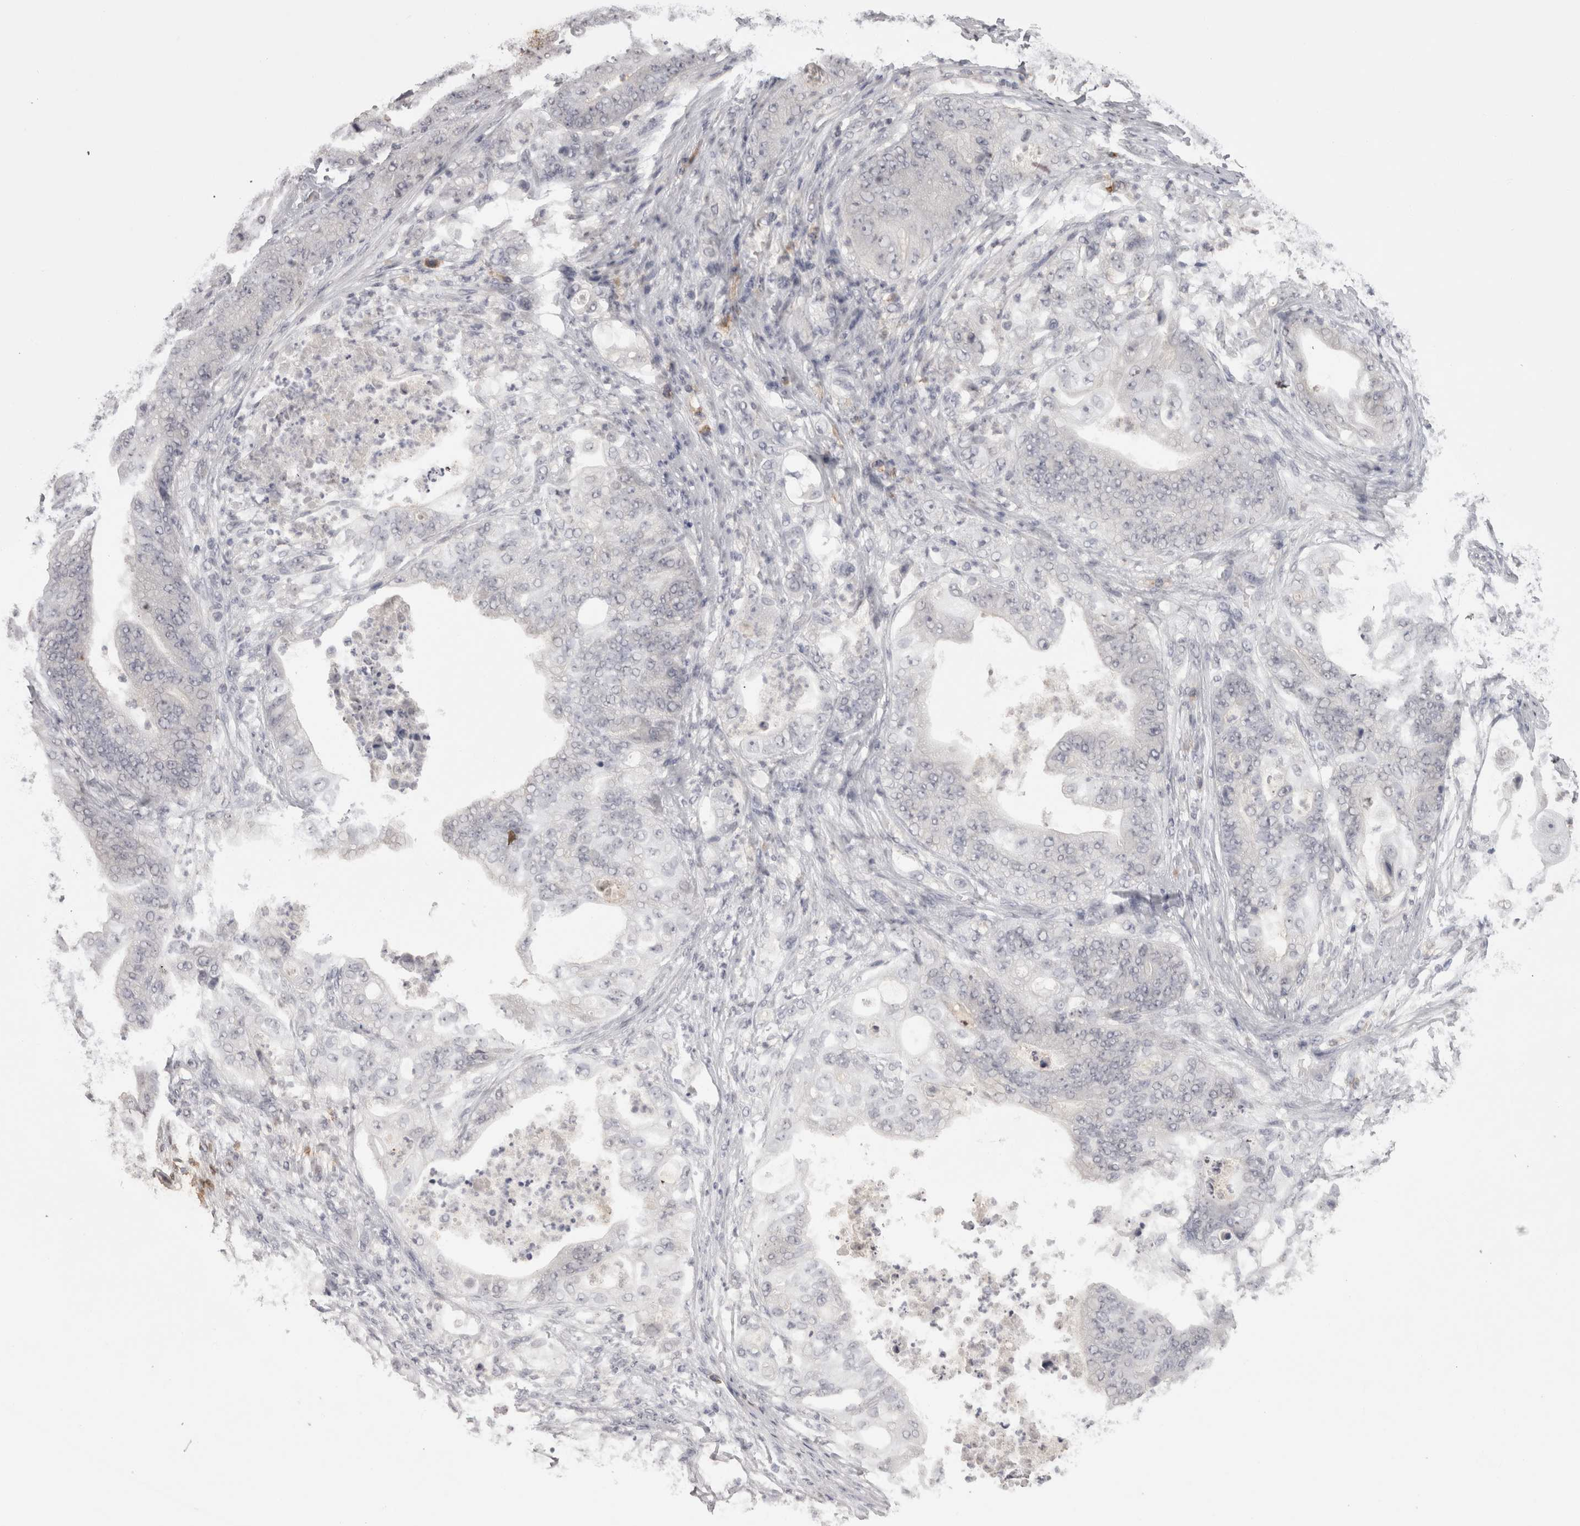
{"staining": {"intensity": "negative", "quantity": "none", "location": "none"}, "tissue": "stomach cancer", "cell_type": "Tumor cells", "image_type": "cancer", "snomed": [{"axis": "morphology", "description": "Adenocarcinoma, NOS"}, {"axis": "topography", "description": "Stomach"}], "caption": "An IHC histopathology image of stomach cancer is shown. There is no staining in tumor cells of stomach cancer.", "gene": "LAX1", "patient": {"sex": "female", "age": 73}}